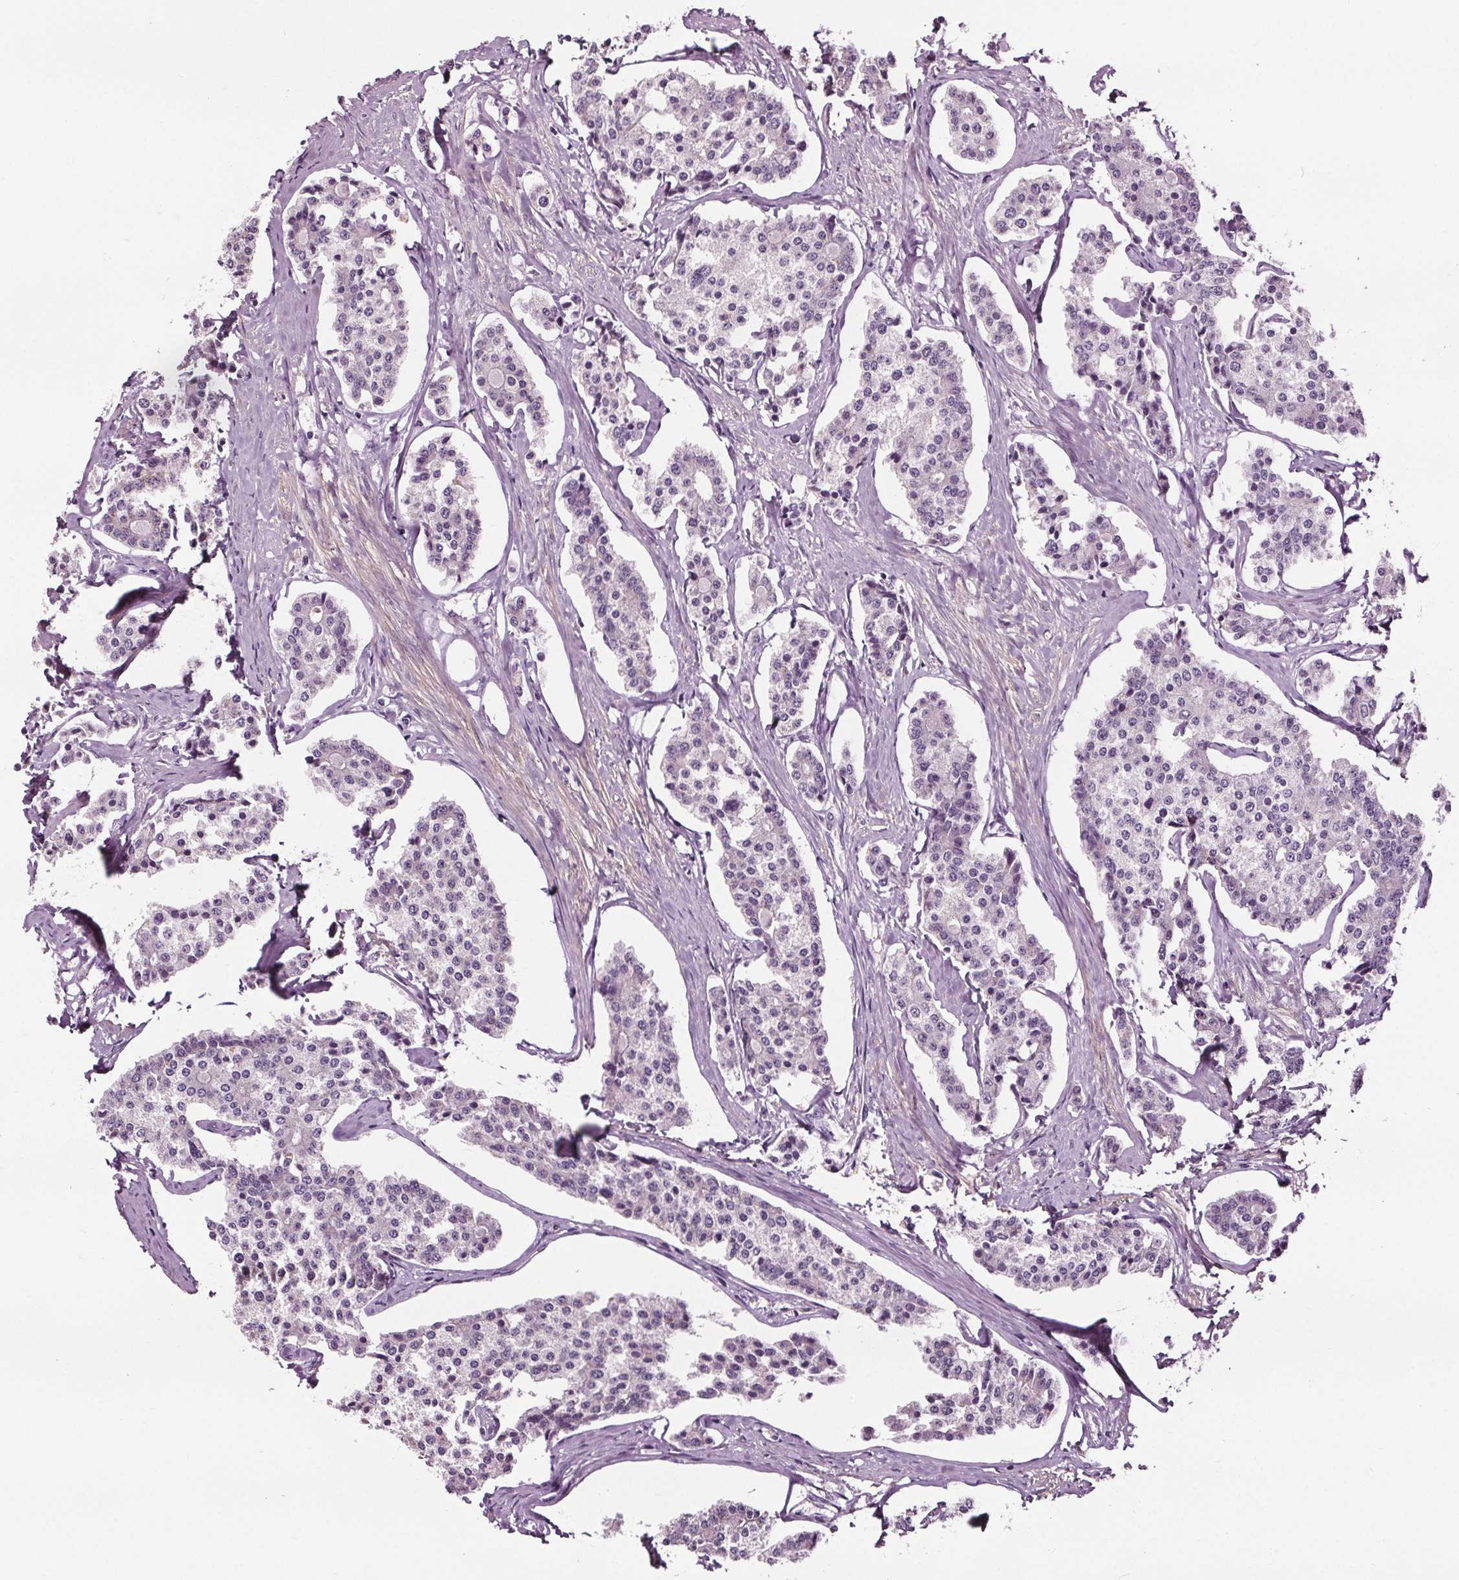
{"staining": {"intensity": "negative", "quantity": "none", "location": "none"}, "tissue": "carcinoid", "cell_type": "Tumor cells", "image_type": "cancer", "snomed": [{"axis": "morphology", "description": "Carcinoid, malignant, NOS"}, {"axis": "topography", "description": "Small intestine"}], "caption": "A high-resolution photomicrograph shows IHC staining of carcinoid (malignant), which displays no significant positivity in tumor cells. (DAB immunohistochemistry with hematoxylin counter stain).", "gene": "RASA1", "patient": {"sex": "female", "age": 65}}